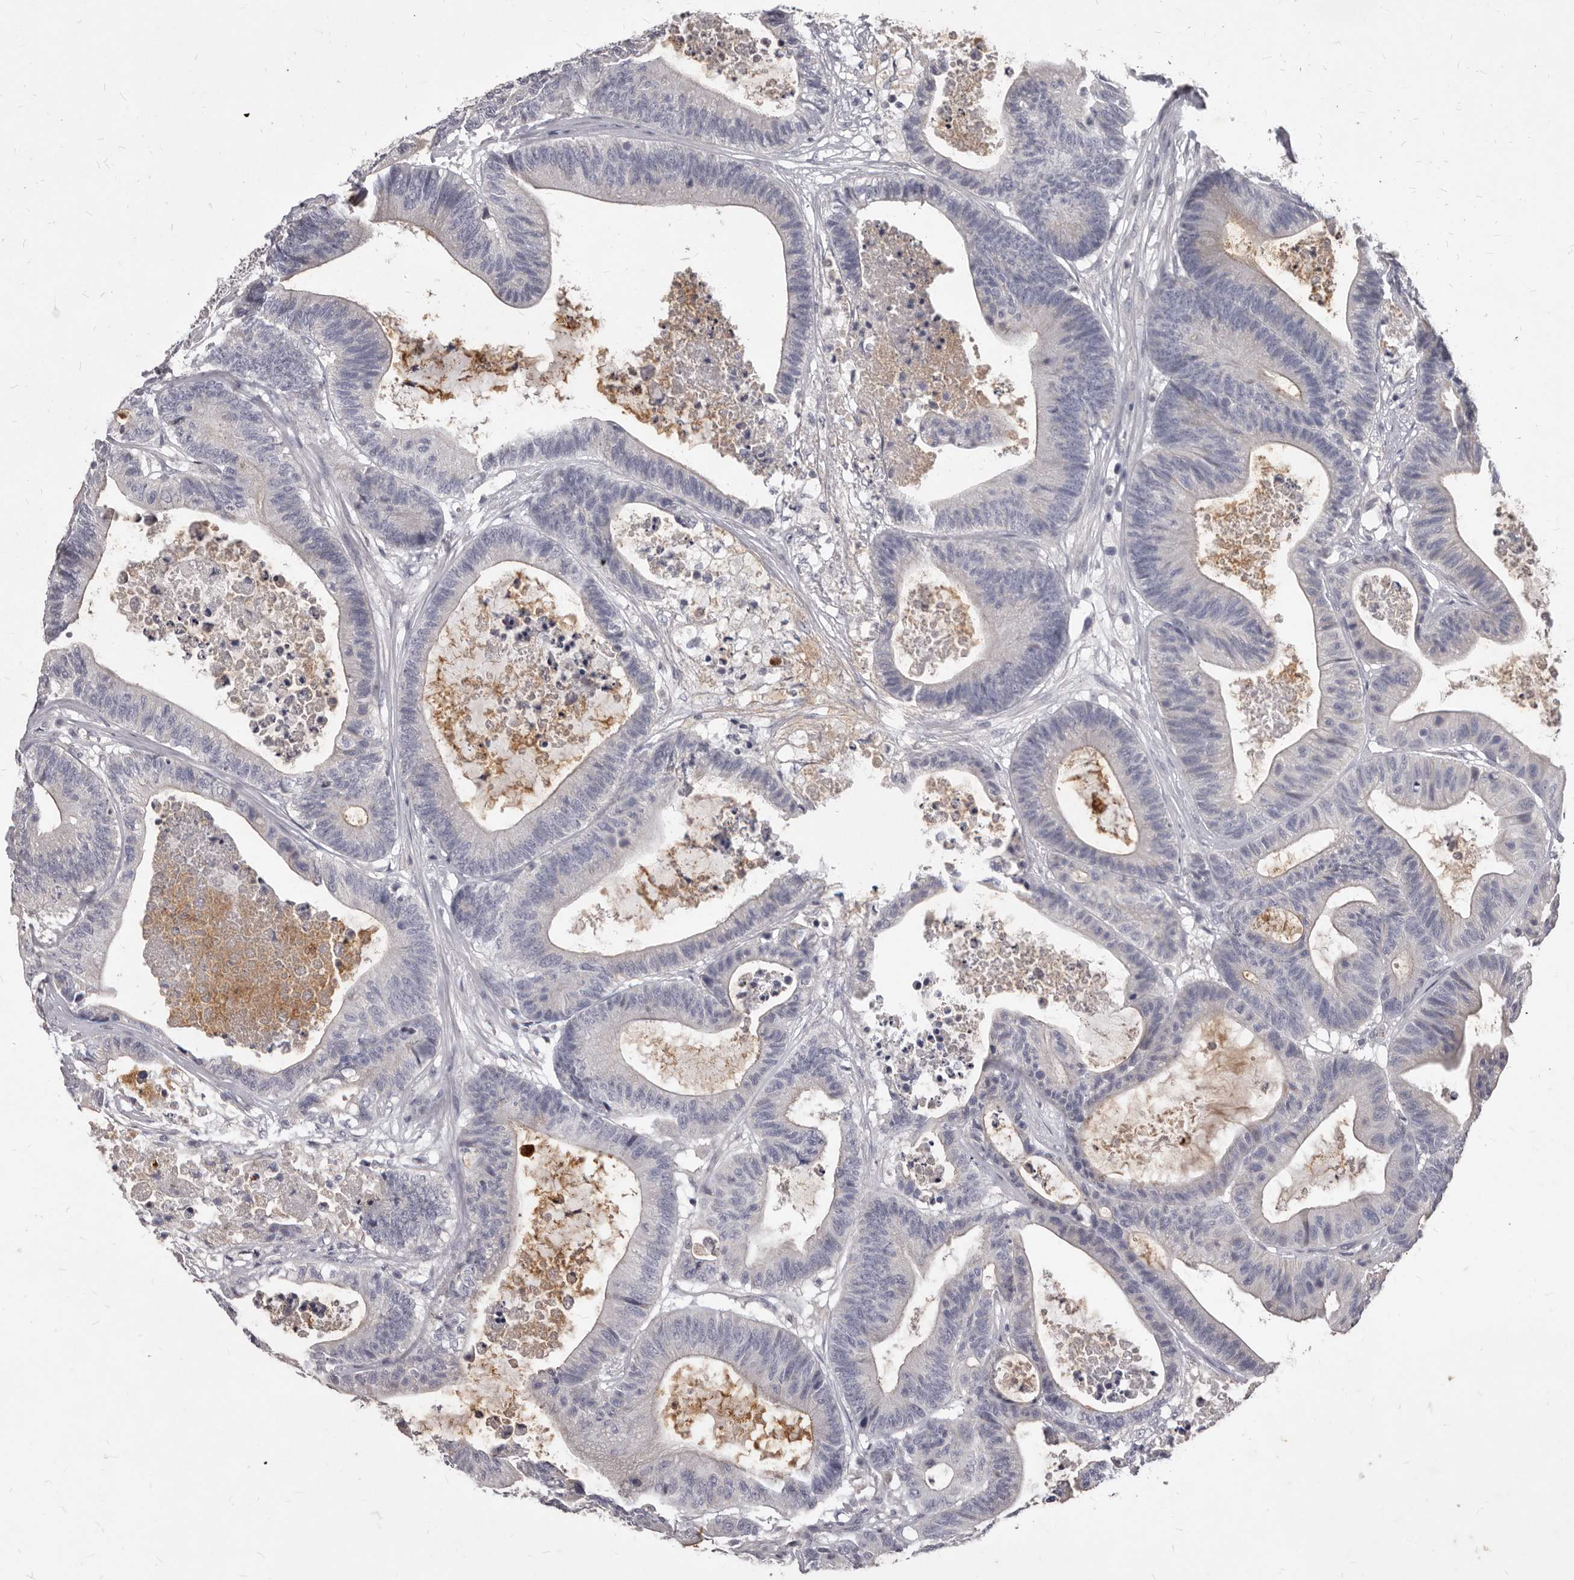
{"staining": {"intensity": "negative", "quantity": "none", "location": "none"}, "tissue": "colorectal cancer", "cell_type": "Tumor cells", "image_type": "cancer", "snomed": [{"axis": "morphology", "description": "Adenocarcinoma, NOS"}, {"axis": "topography", "description": "Colon"}], "caption": "Micrograph shows no protein staining in tumor cells of adenocarcinoma (colorectal) tissue.", "gene": "GPRC5C", "patient": {"sex": "female", "age": 84}}